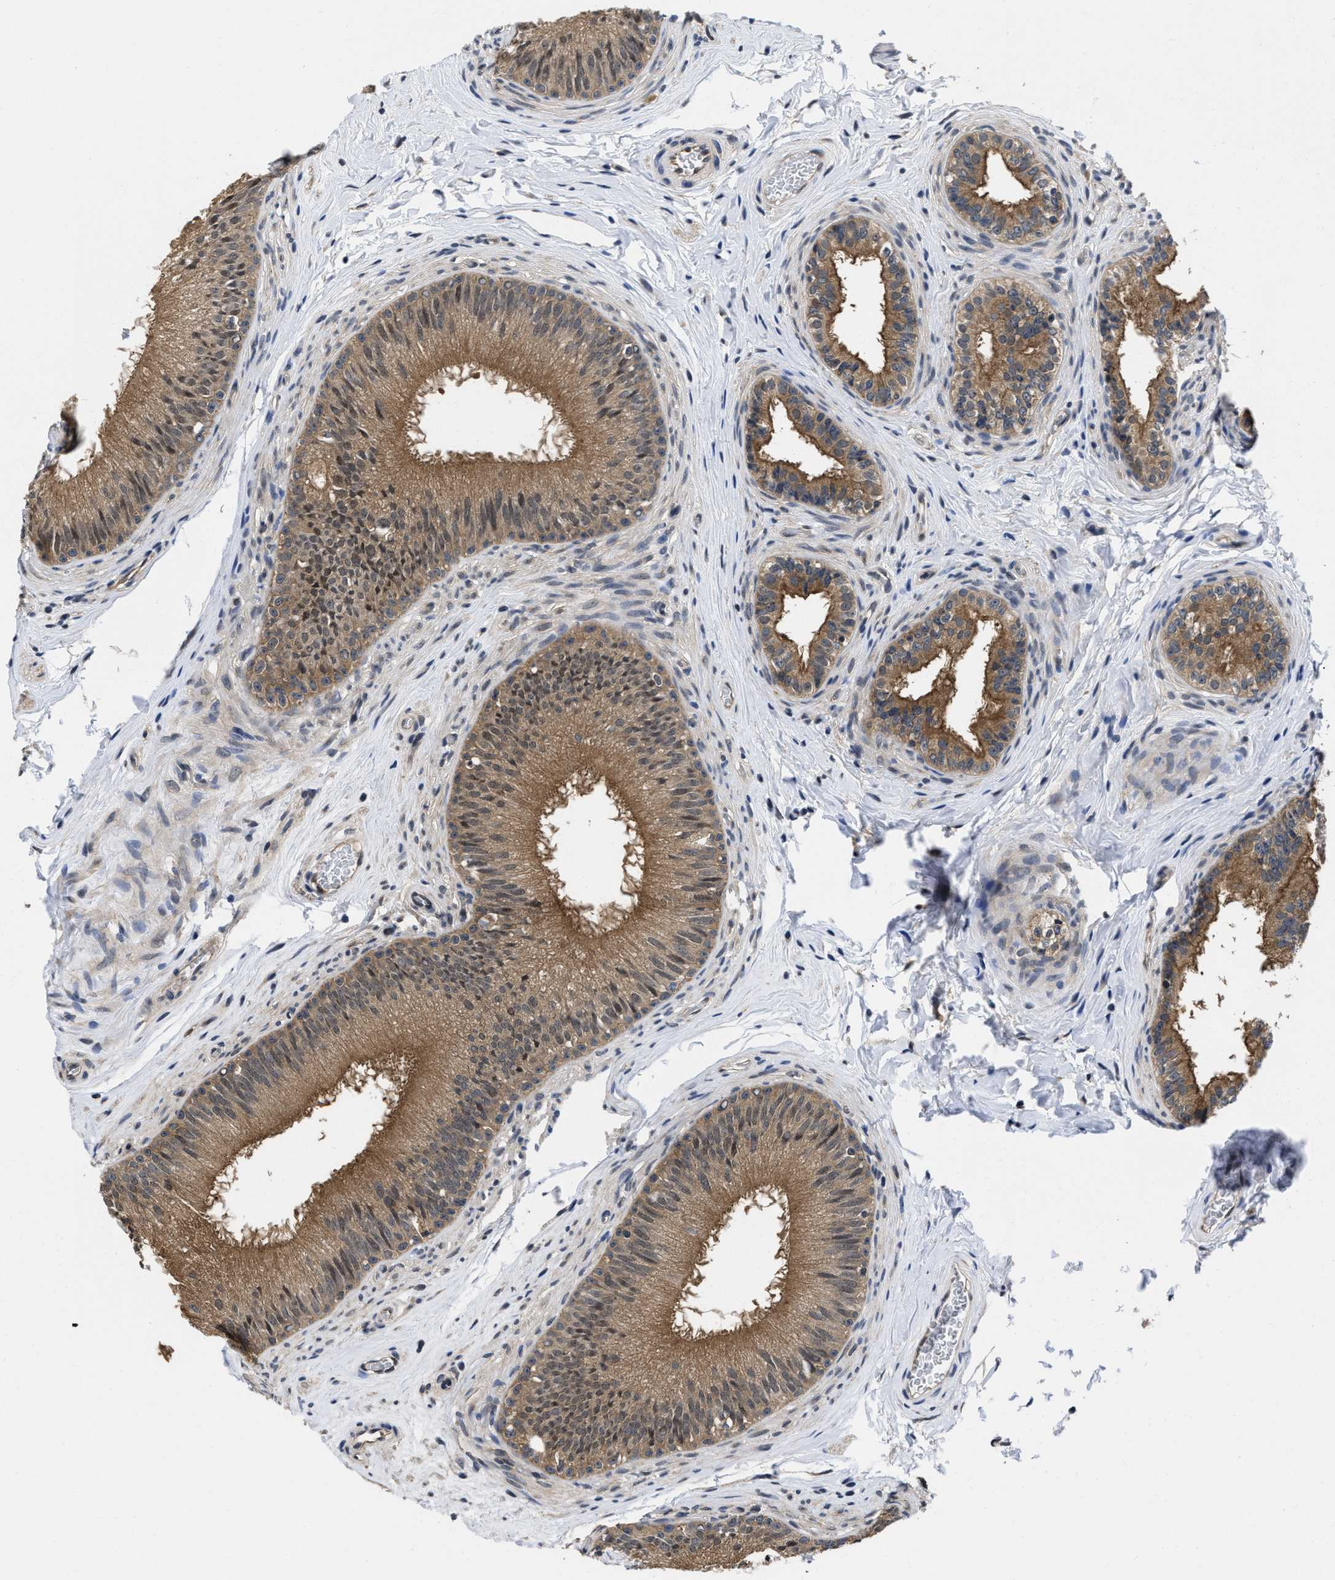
{"staining": {"intensity": "moderate", "quantity": ">75%", "location": "cytoplasmic/membranous,nuclear"}, "tissue": "epididymis", "cell_type": "Glandular cells", "image_type": "normal", "snomed": [{"axis": "morphology", "description": "Normal tissue, NOS"}, {"axis": "topography", "description": "Testis"}, {"axis": "topography", "description": "Epididymis"}], "caption": "Protein staining by immunohistochemistry (IHC) demonstrates moderate cytoplasmic/membranous,nuclear expression in about >75% of glandular cells in benign epididymis.", "gene": "MCOLN2", "patient": {"sex": "male", "age": 36}}